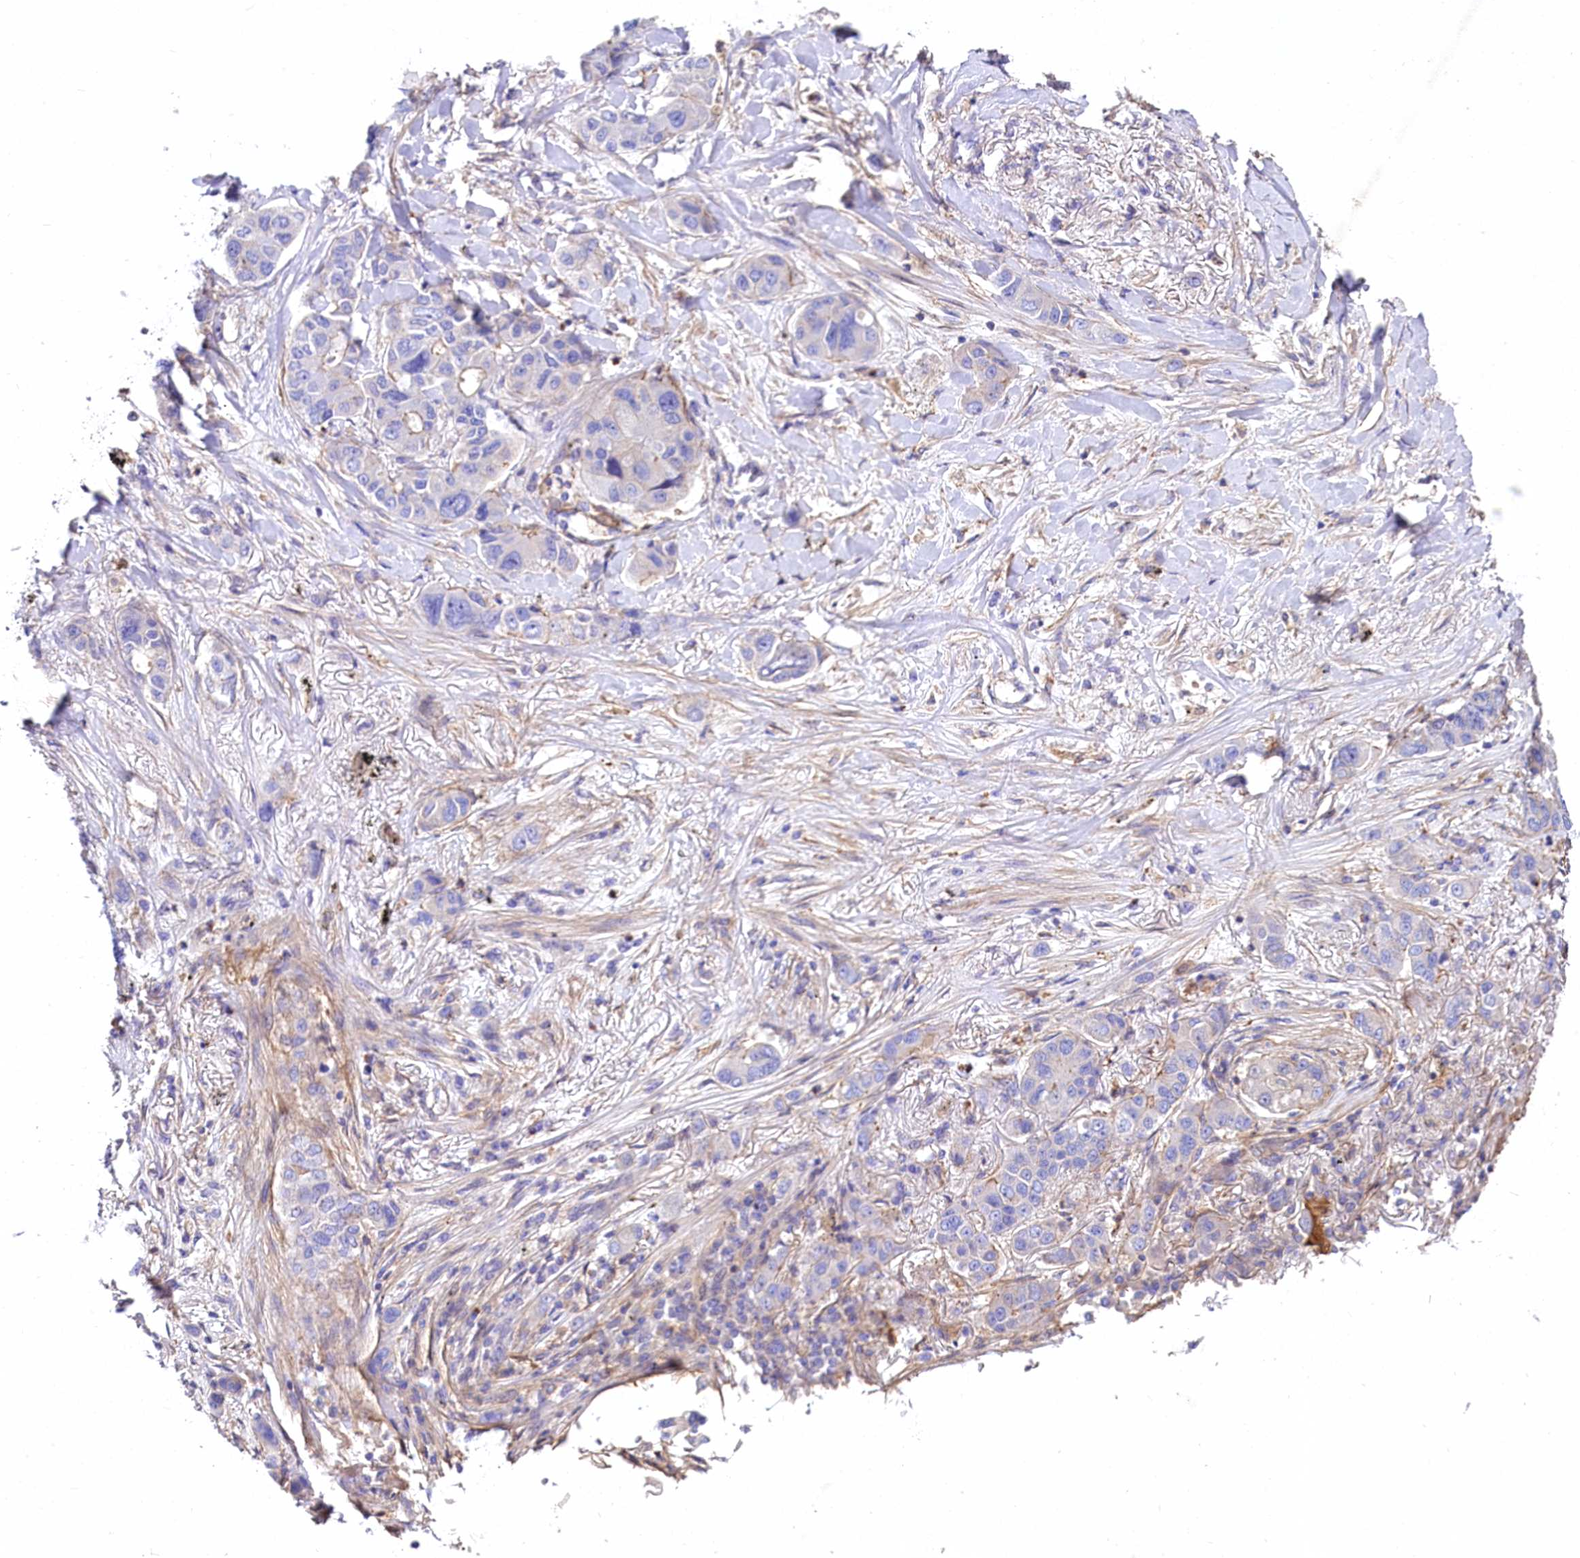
{"staining": {"intensity": "moderate", "quantity": "<25%", "location": "cytoplasmic/membranous"}, "tissue": "lung cancer", "cell_type": "Tumor cells", "image_type": "cancer", "snomed": [{"axis": "morphology", "description": "Adenocarcinoma, NOS"}, {"axis": "topography", "description": "Lung"}], "caption": "Moderate cytoplasmic/membranous protein expression is appreciated in approximately <25% of tumor cells in lung cancer.", "gene": "FCHSD2", "patient": {"sex": "male", "age": 49}}